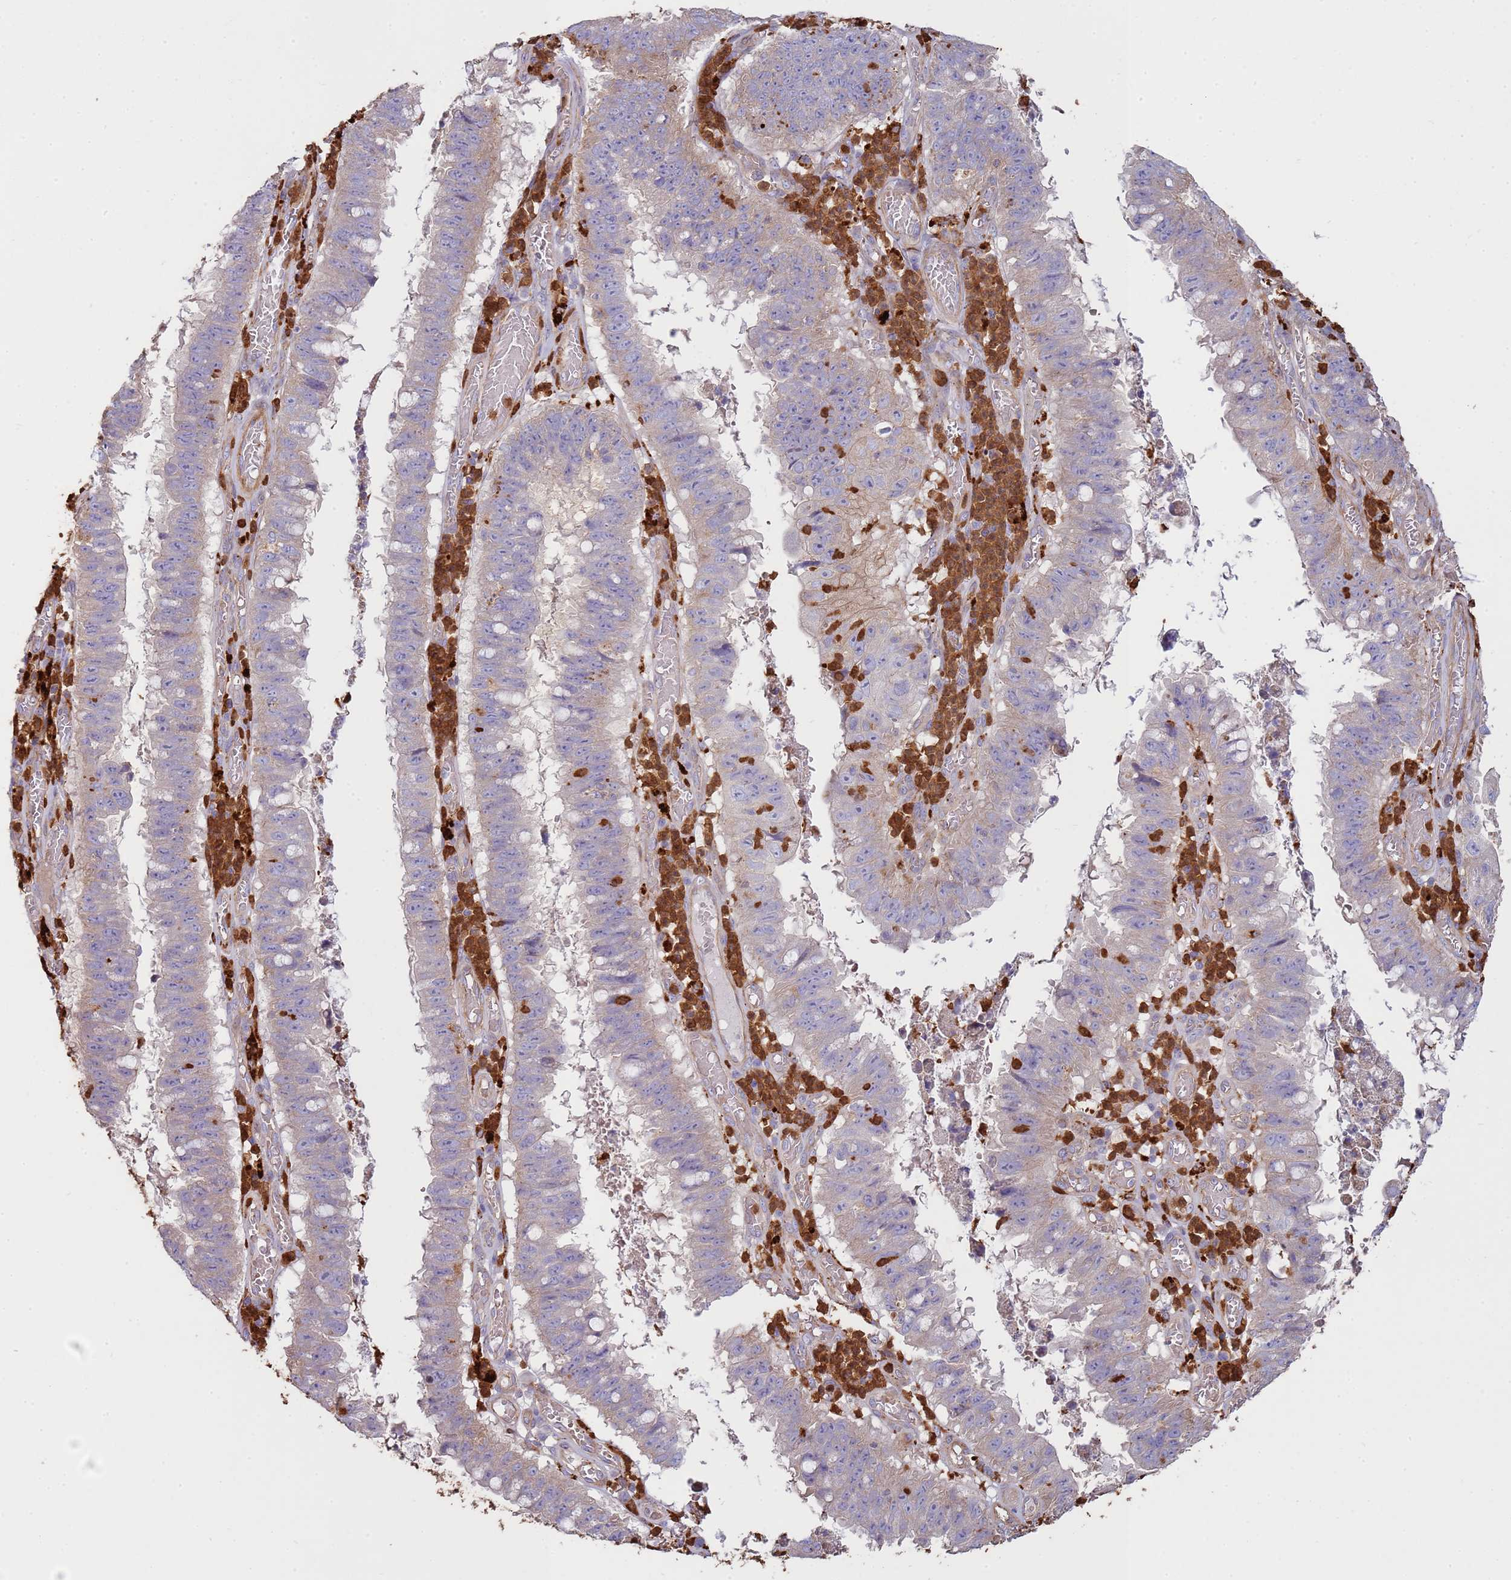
{"staining": {"intensity": "weak", "quantity": "<25%", "location": "cytoplasmic/membranous"}, "tissue": "stomach cancer", "cell_type": "Tumor cells", "image_type": "cancer", "snomed": [{"axis": "morphology", "description": "Adenocarcinoma, NOS"}, {"axis": "topography", "description": "Stomach"}], "caption": "Tumor cells show no significant expression in stomach adenocarcinoma.", "gene": "NDUFAF4", "patient": {"sex": "male", "age": 59}}